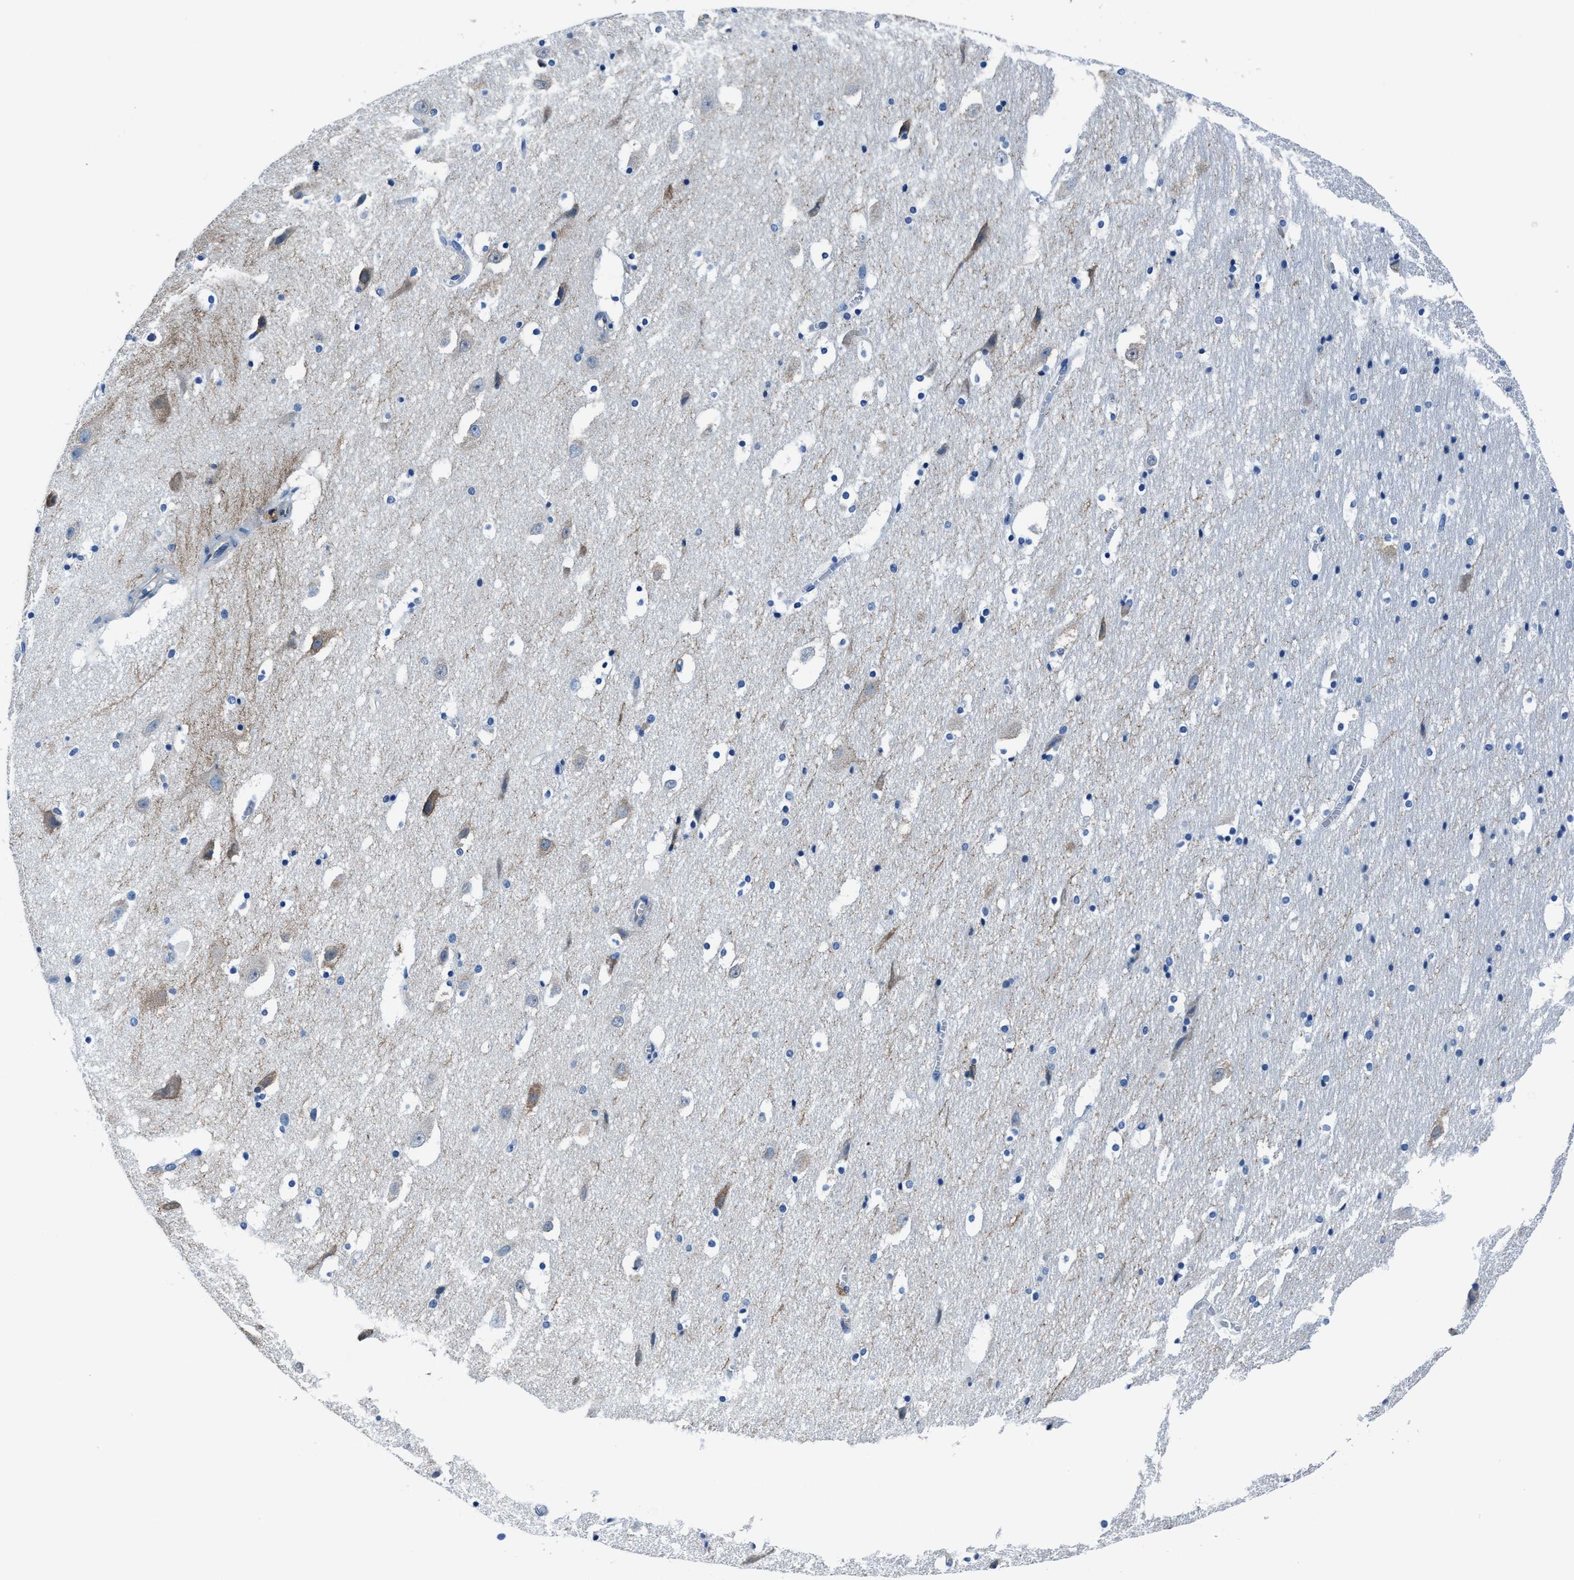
{"staining": {"intensity": "negative", "quantity": "none", "location": "none"}, "tissue": "hippocampus", "cell_type": "Glial cells", "image_type": "normal", "snomed": [{"axis": "morphology", "description": "Normal tissue, NOS"}, {"axis": "topography", "description": "Hippocampus"}], "caption": "There is no significant staining in glial cells of hippocampus. (DAB immunohistochemistry visualized using brightfield microscopy, high magnification).", "gene": "LMO7", "patient": {"sex": "male", "age": 45}}